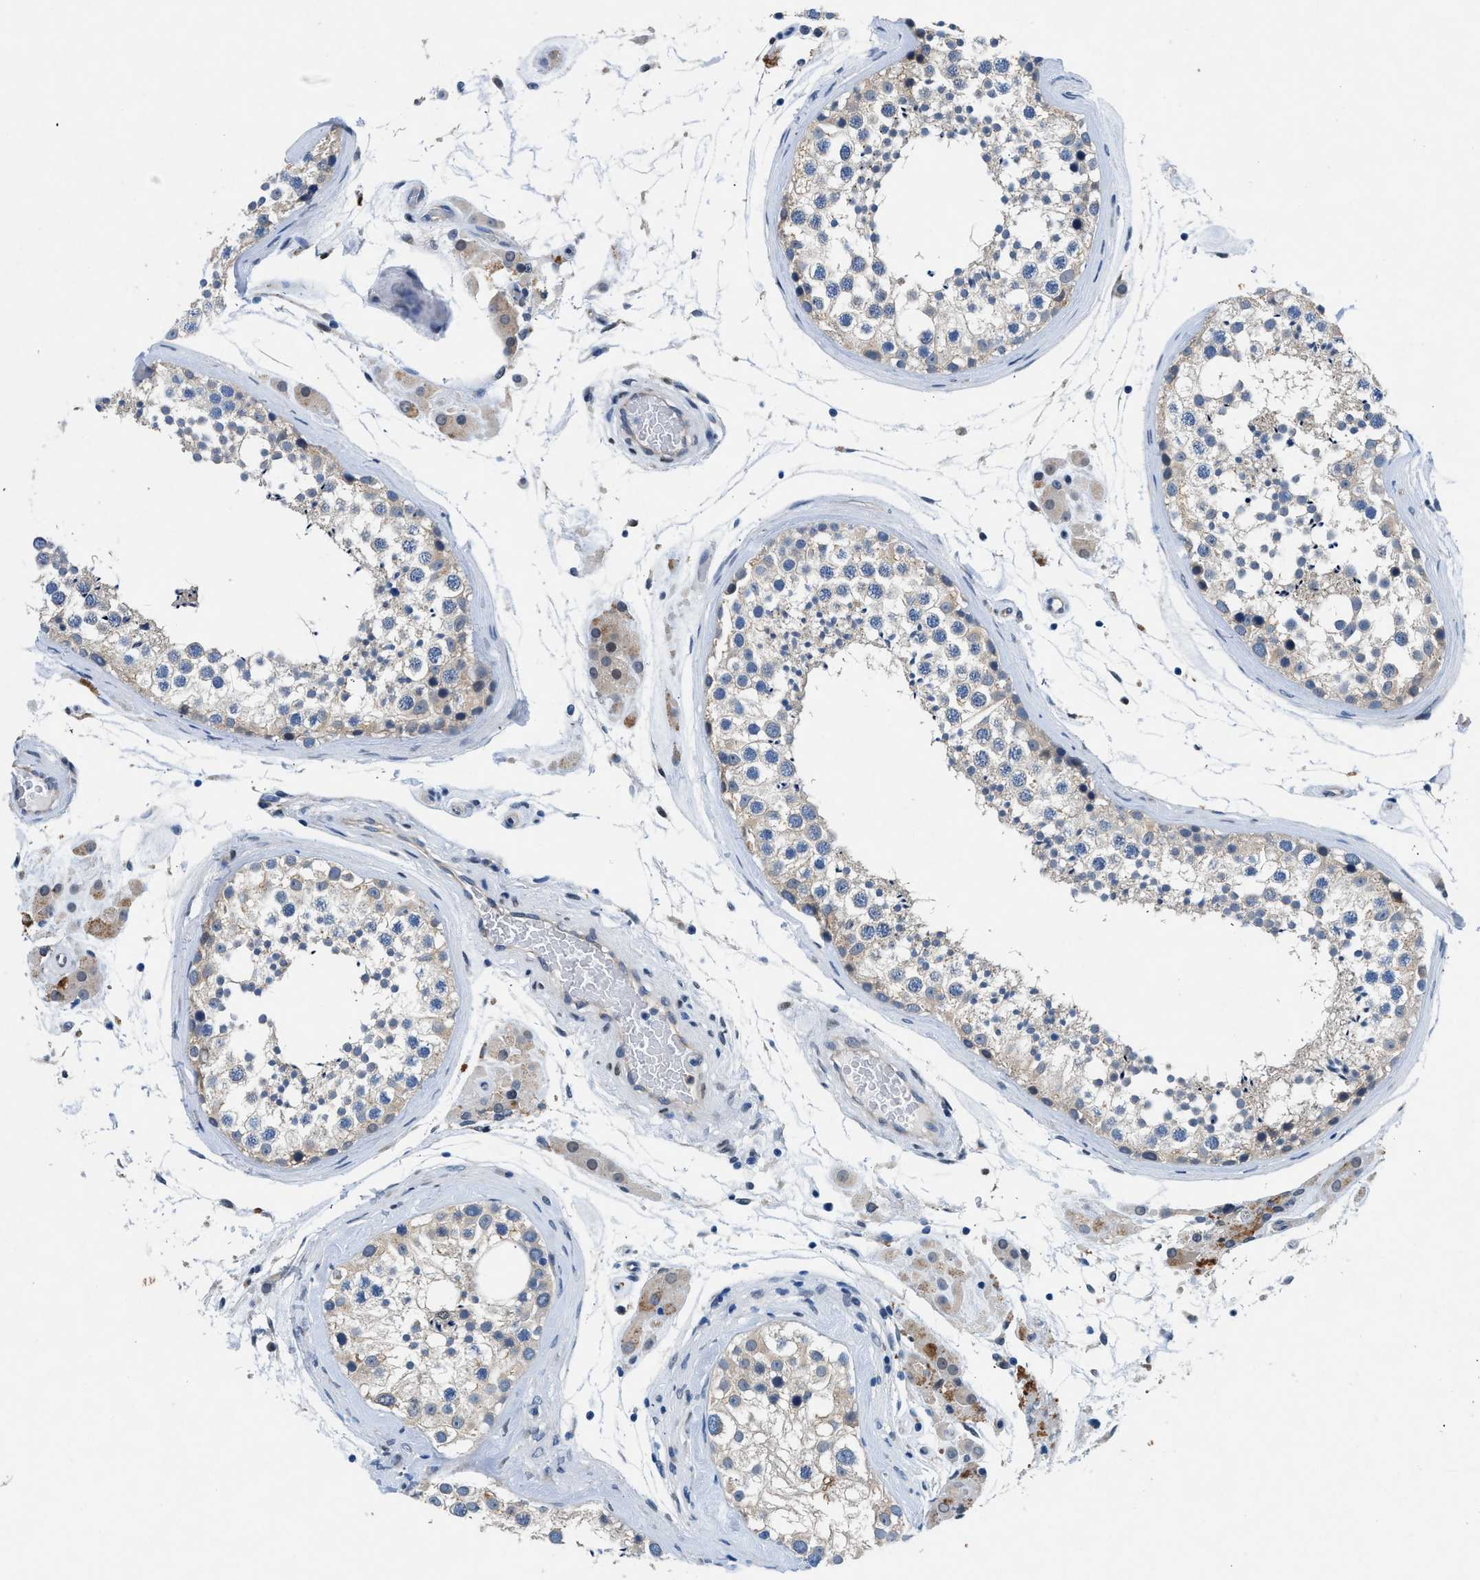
{"staining": {"intensity": "negative", "quantity": "none", "location": "none"}, "tissue": "testis", "cell_type": "Cells in seminiferous ducts", "image_type": "normal", "snomed": [{"axis": "morphology", "description": "Normal tissue, NOS"}, {"axis": "topography", "description": "Testis"}], "caption": "The micrograph demonstrates no significant staining in cells in seminiferous ducts of testis. (DAB (3,3'-diaminobenzidine) immunohistochemistry (IHC) with hematoxylin counter stain).", "gene": "COPS2", "patient": {"sex": "male", "age": 46}}